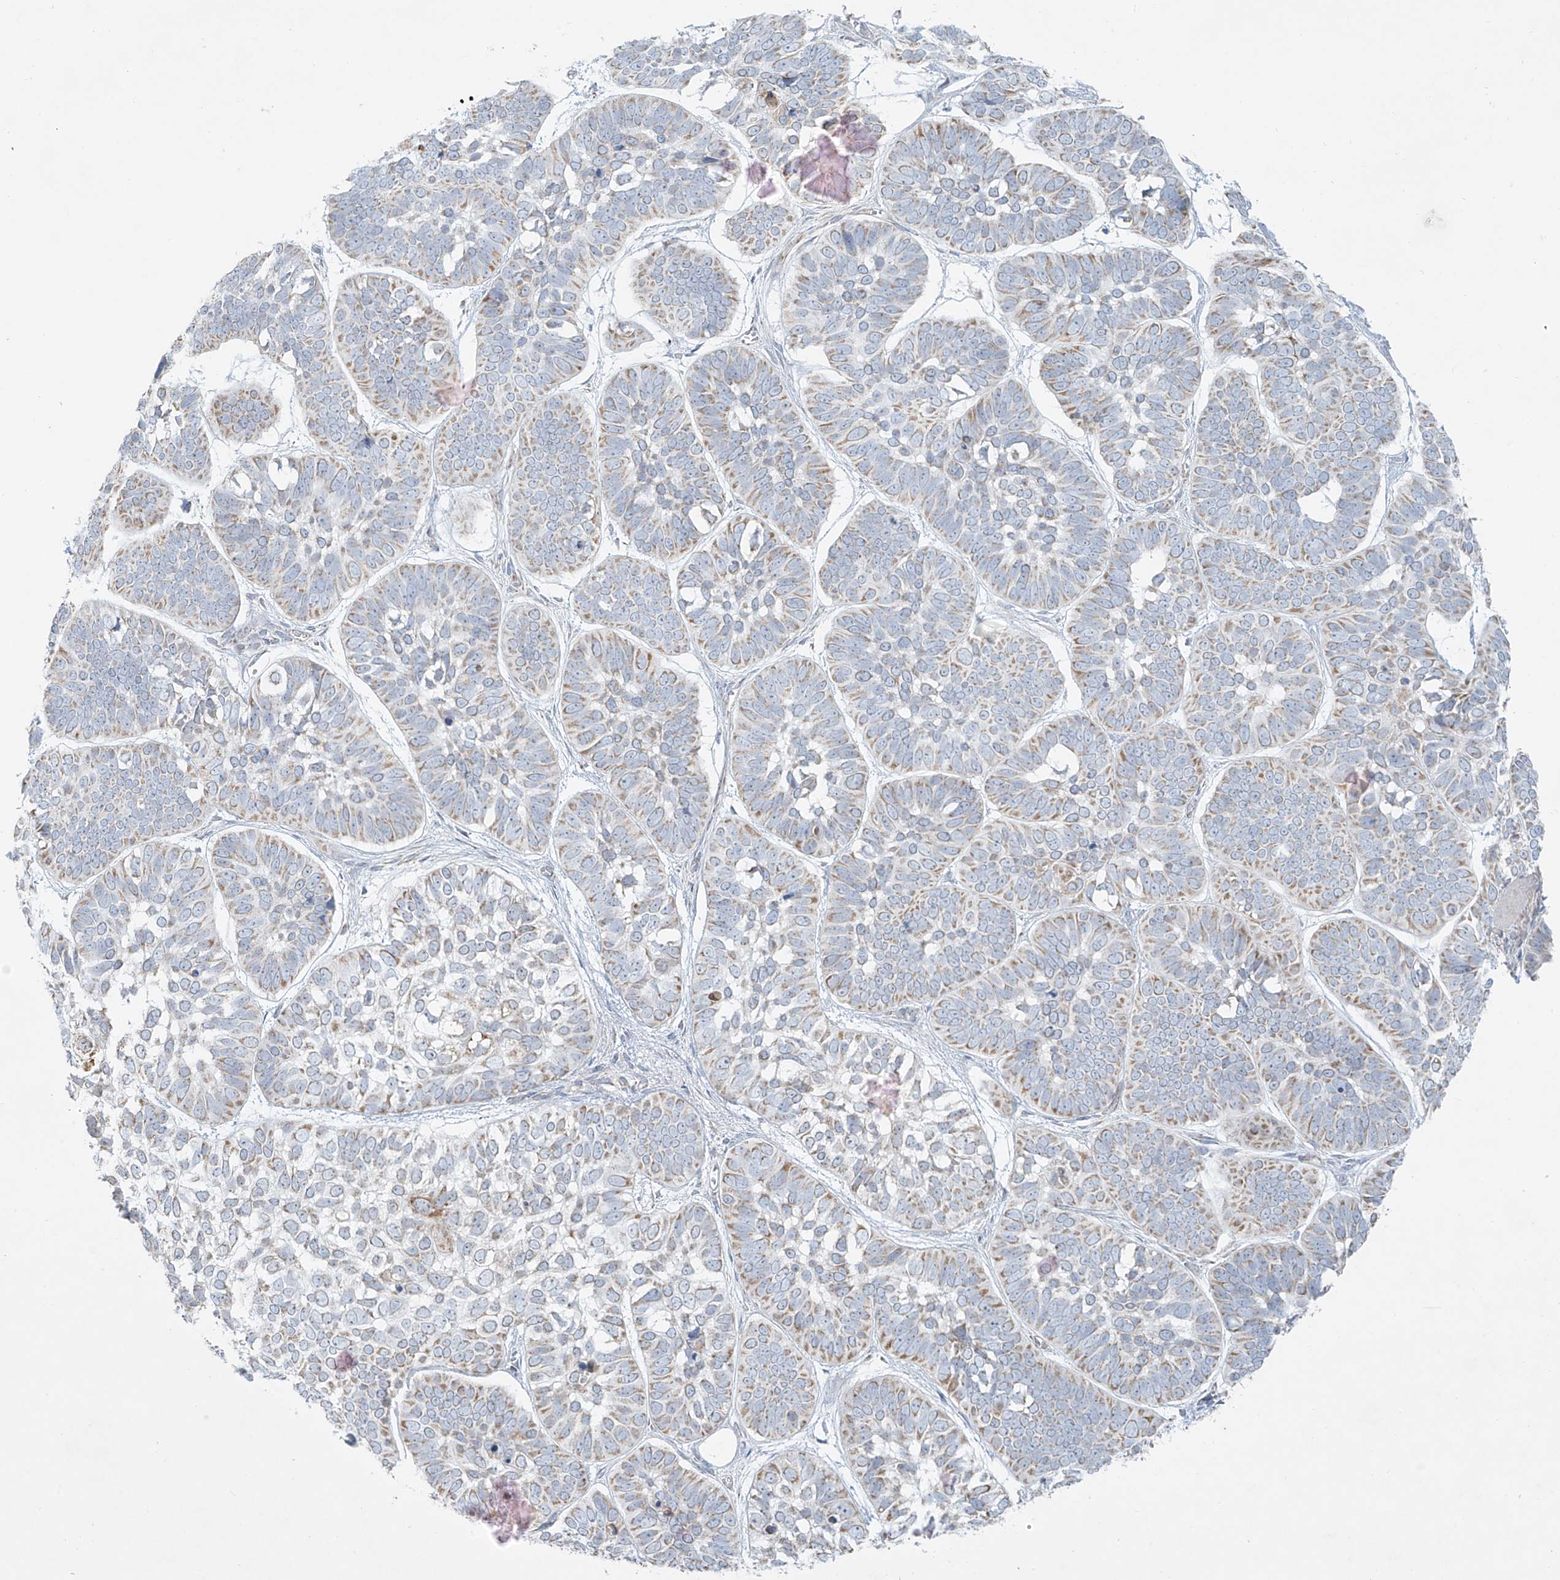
{"staining": {"intensity": "weak", "quantity": ">75%", "location": "cytoplasmic/membranous"}, "tissue": "skin cancer", "cell_type": "Tumor cells", "image_type": "cancer", "snomed": [{"axis": "morphology", "description": "Basal cell carcinoma"}, {"axis": "topography", "description": "Skin"}], "caption": "Human skin cancer (basal cell carcinoma) stained with a brown dye reveals weak cytoplasmic/membranous positive positivity in approximately >75% of tumor cells.", "gene": "SMDT1", "patient": {"sex": "male", "age": 62}}